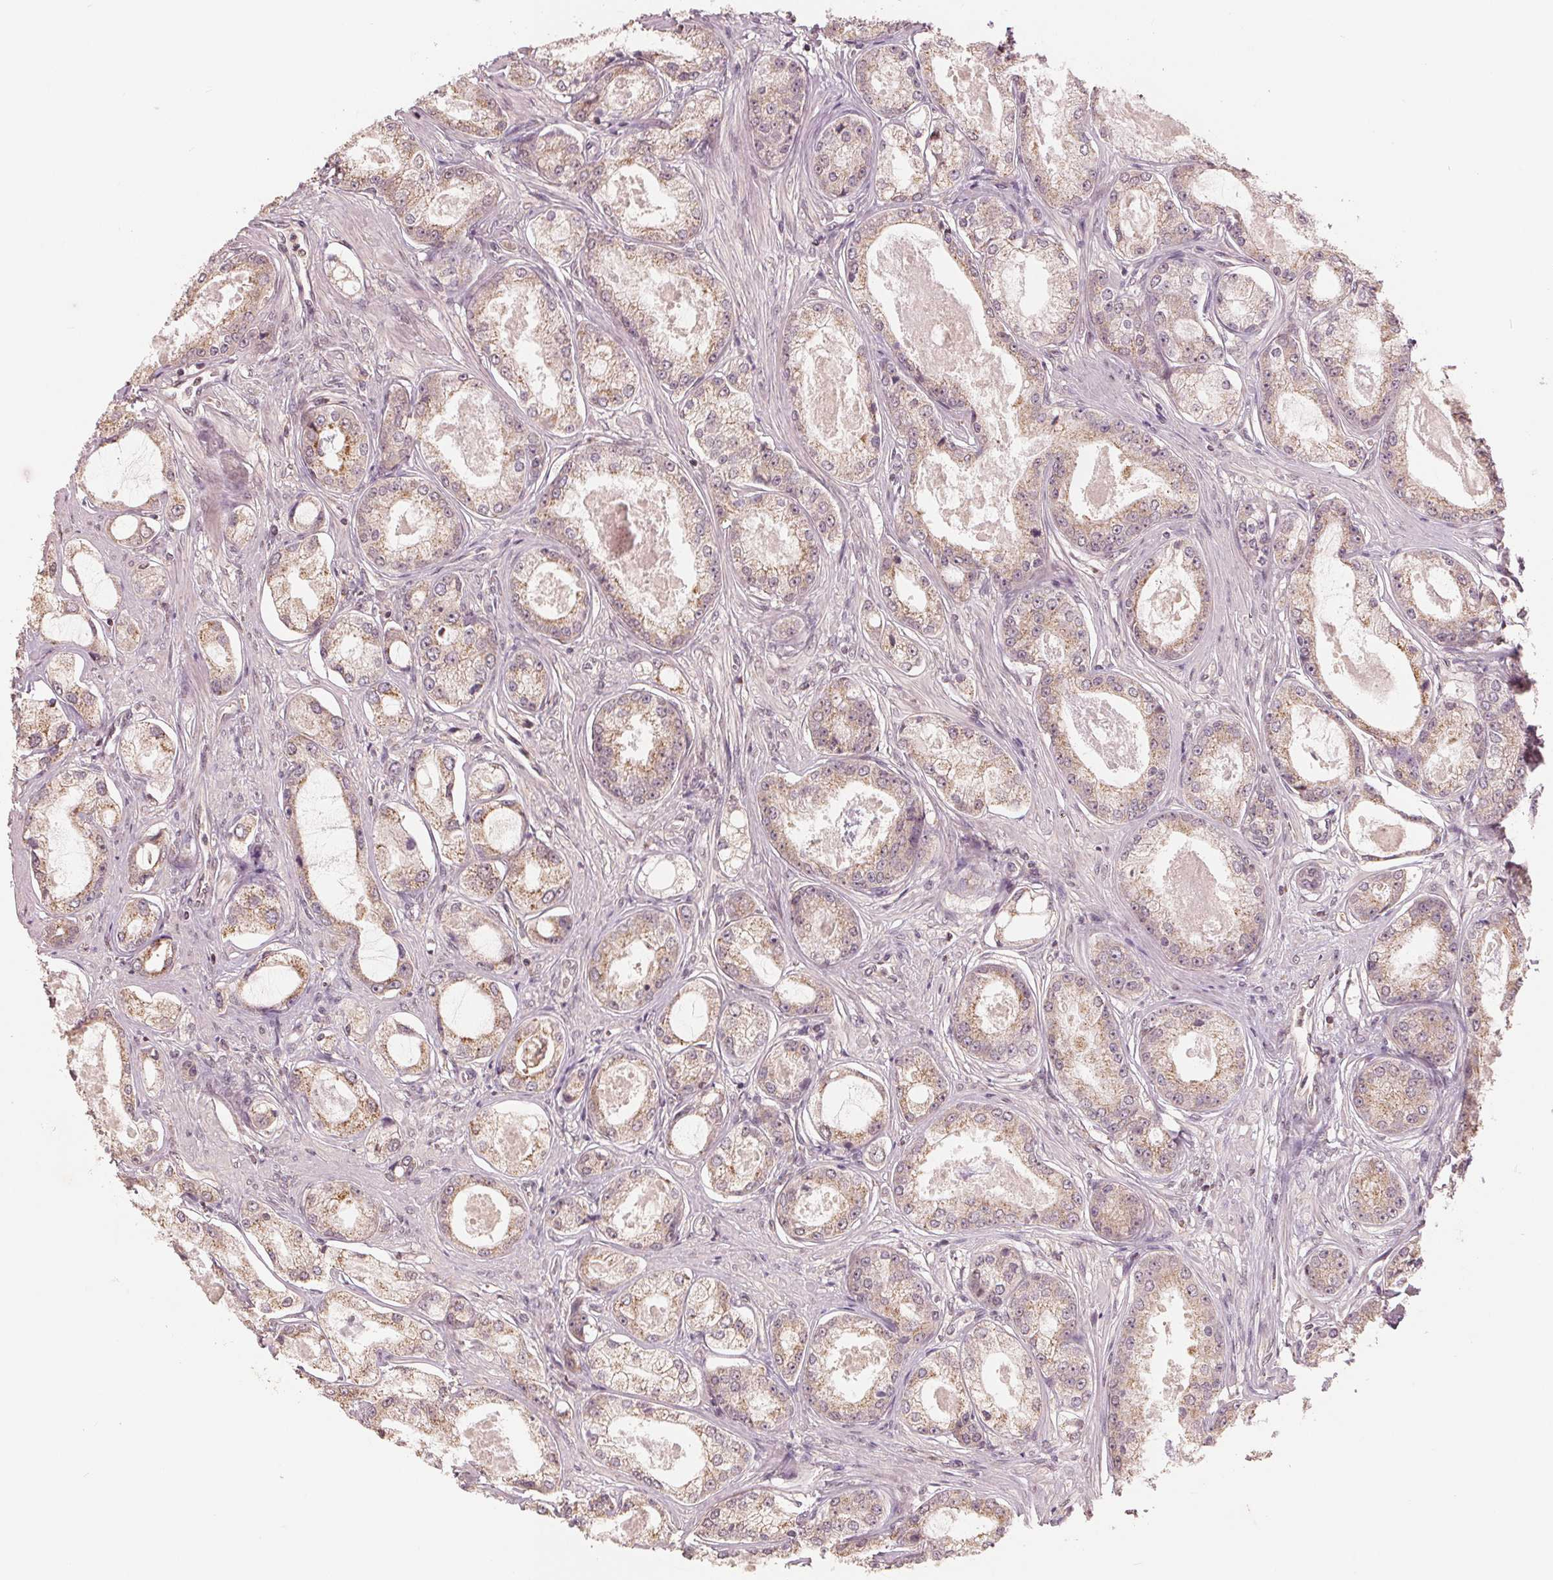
{"staining": {"intensity": "moderate", "quantity": ">75%", "location": "cytoplasmic/membranous"}, "tissue": "prostate cancer", "cell_type": "Tumor cells", "image_type": "cancer", "snomed": [{"axis": "morphology", "description": "Adenocarcinoma, Low grade"}, {"axis": "topography", "description": "Prostate"}], "caption": "A micrograph of prostate cancer (low-grade adenocarcinoma) stained for a protein shows moderate cytoplasmic/membranous brown staining in tumor cells. The staining is performed using DAB (3,3'-diaminobenzidine) brown chromogen to label protein expression. The nuclei are counter-stained blue using hematoxylin.", "gene": "C2orf73", "patient": {"sex": "male", "age": 68}}